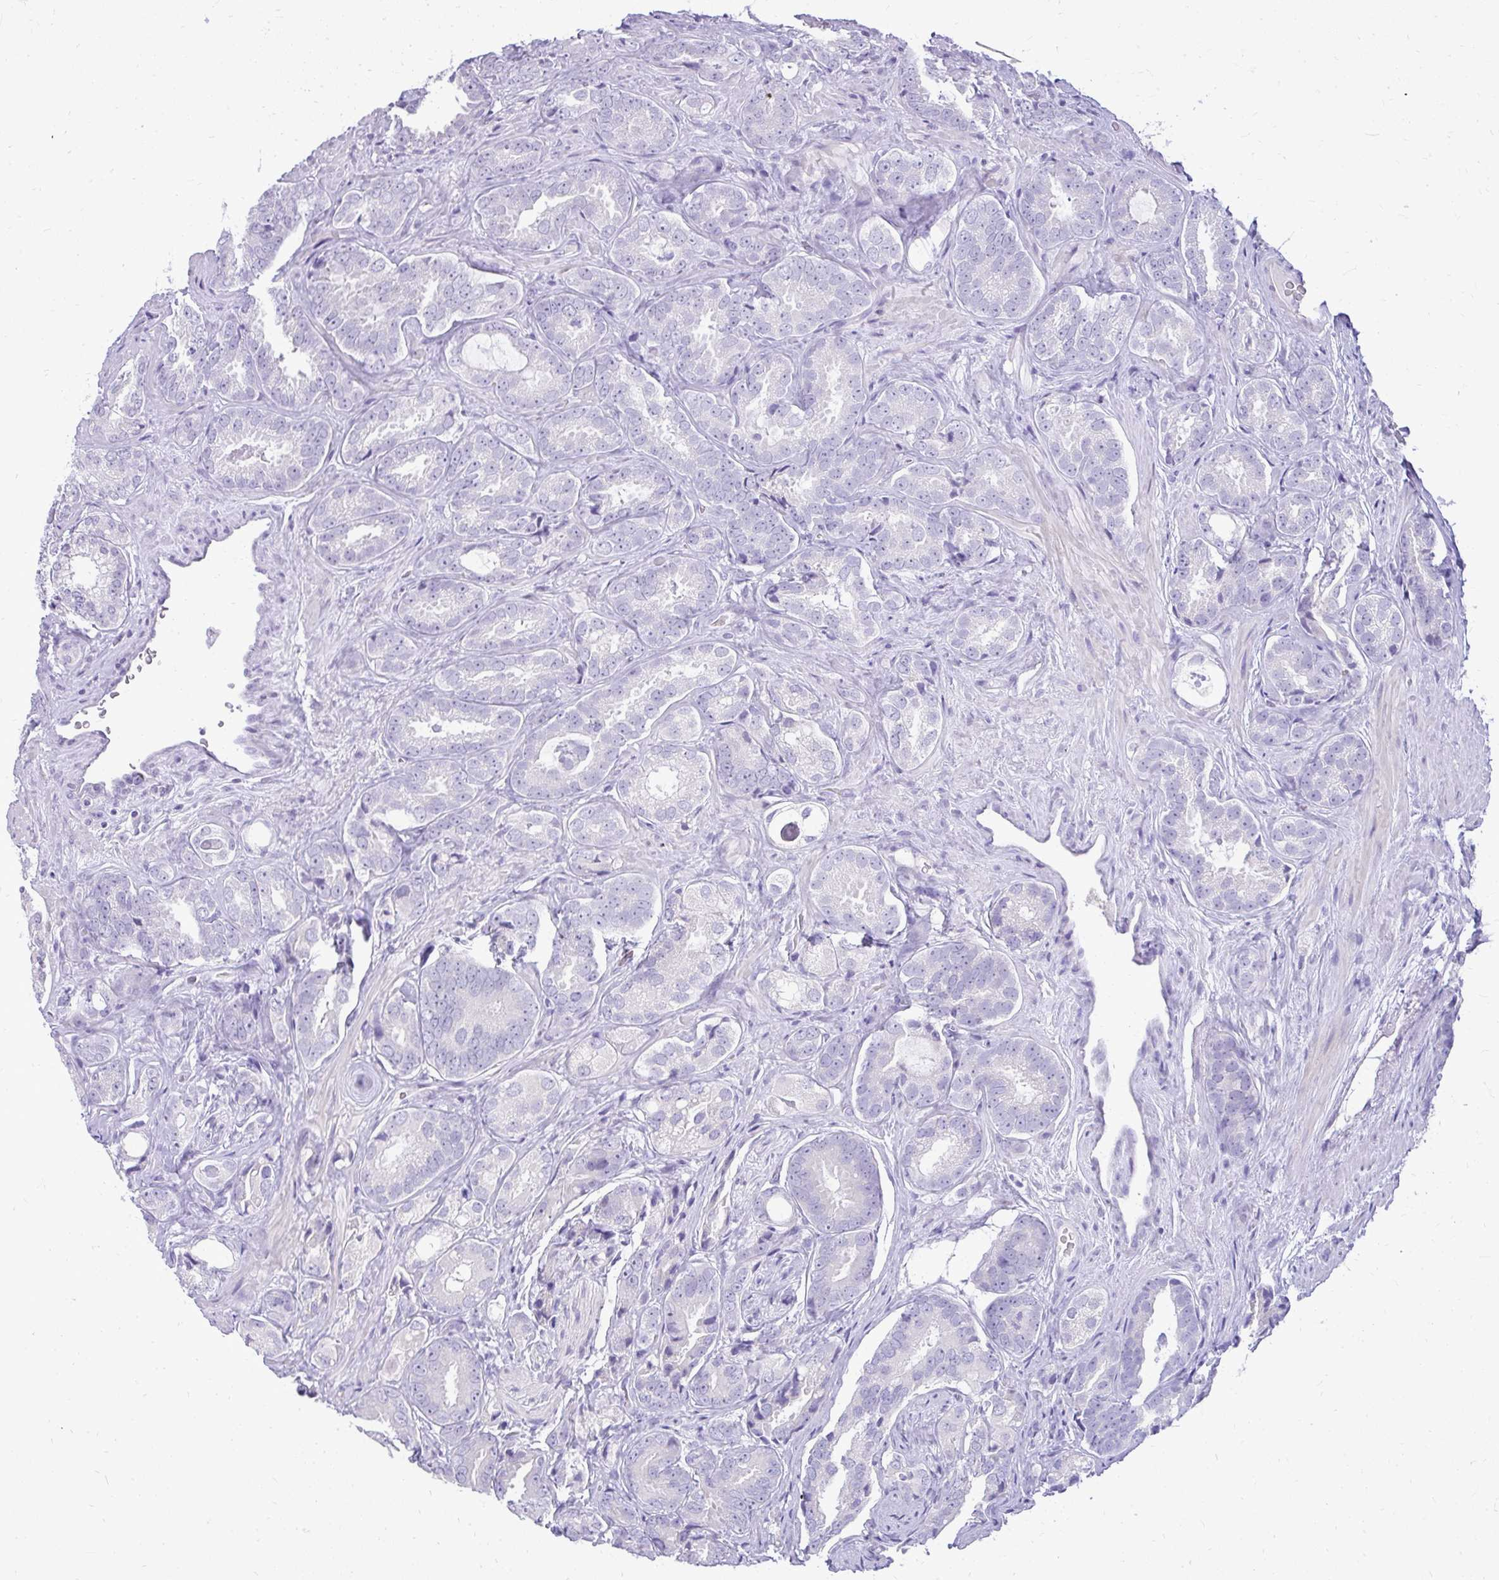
{"staining": {"intensity": "negative", "quantity": "none", "location": "none"}, "tissue": "prostate cancer", "cell_type": "Tumor cells", "image_type": "cancer", "snomed": [{"axis": "morphology", "description": "Adenocarcinoma, High grade"}, {"axis": "topography", "description": "Prostate"}], "caption": "Immunohistochemistry (IHC) histopathology image of neoplastic tissue: adenocarcinoma (high-grade) (prostate) stained with DAB displays no significant protein staining in tumor cells.", "gene": "PRAP1", "patient": {"sex": "male", "age": 71}}